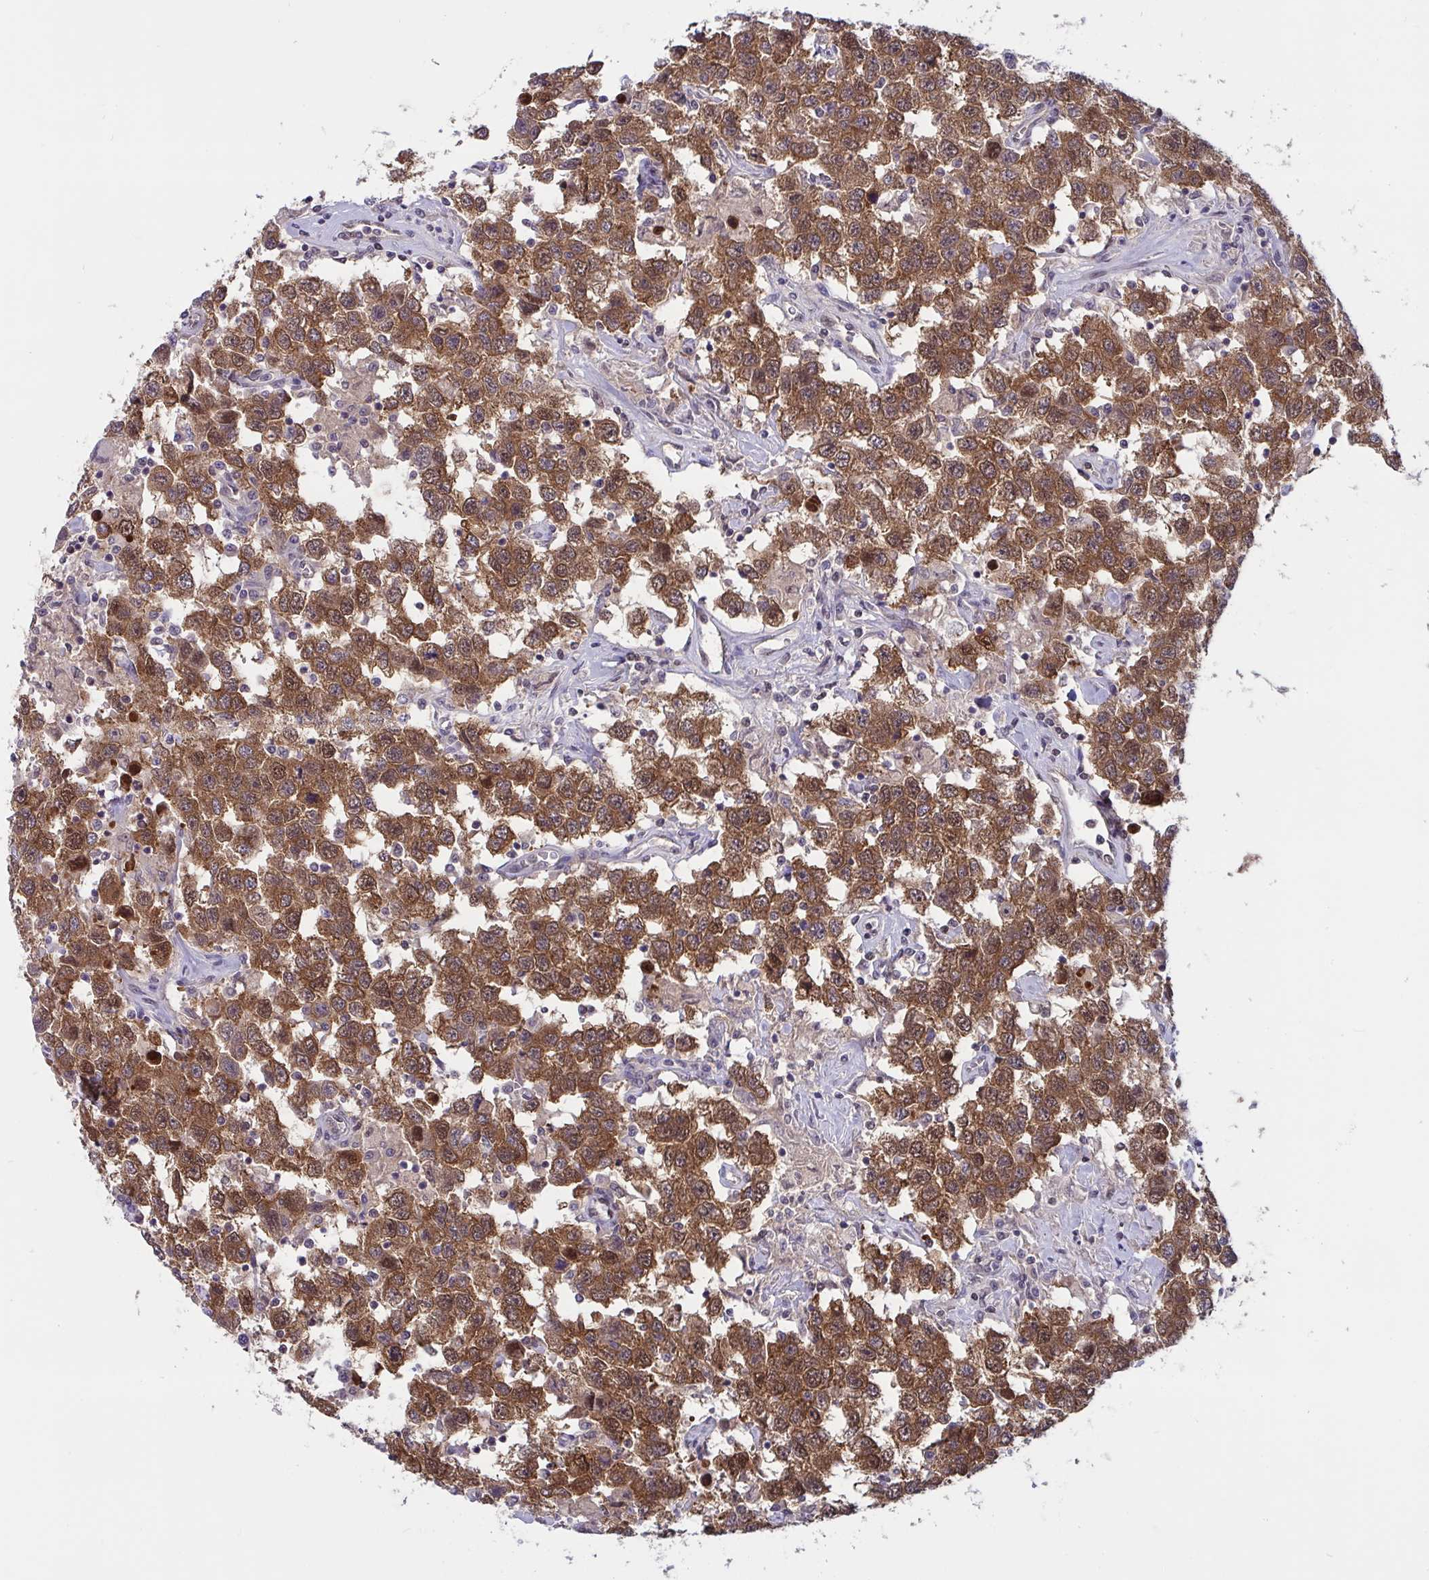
{"staining": {"intensity": "strong", "quantity": ">75%", "location": "cytoplasmic/membranous,nuclear"}, "tissue": "testis cancer", "cell_type": "Tumor cells", "image_type": "cancer", "snomed": [{"axis": "morphology", "description": "Seminoma, NOS"}, {"axis": "topography", "description": "Testis"}], "caption": "About >75% of tumor cells in testis cancer demonstrate strong cytoplasmic/membranous and nuclear protein expression as visualized by brown immunohistochemical staining.", "gene": "TSN", "patient": {"sex": "male", "age": 41}}